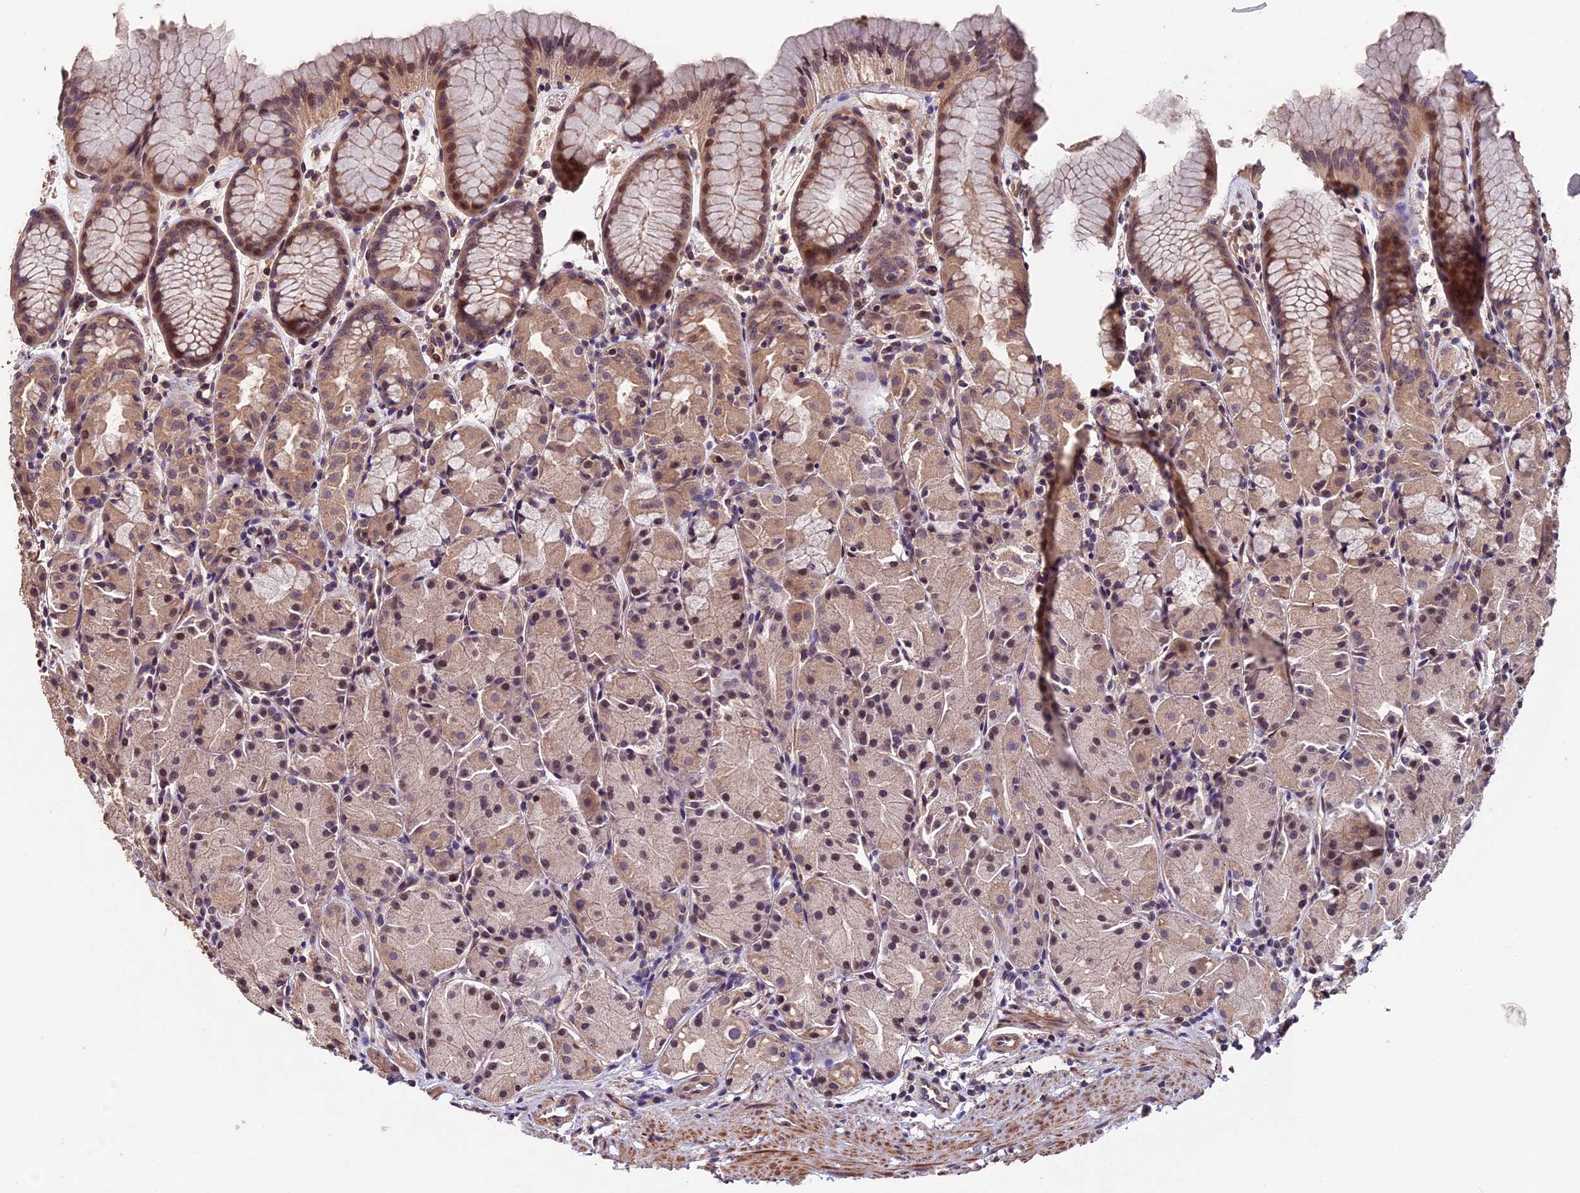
{"staining": {"intensity": "moderate", "quantity": "25%-75%", "location": "cytoplasmic/membranous"}, "tissue": "stomach", "cell_type": "Glandular cells", "image_type": "normal", "snomed": [{"axis": "morphology", "description": "Normal tissue, NOS"}, {"axis": "topography", "description": "Stomach, upper"}], "caption": "Protein staining of unremarkable stomach exhibits moderate cytoplasmic/membranous positivity in about 25%-75% of glandular cells.", "gene": "GNB5", "patient": {"sex": "male", "age": 47}}